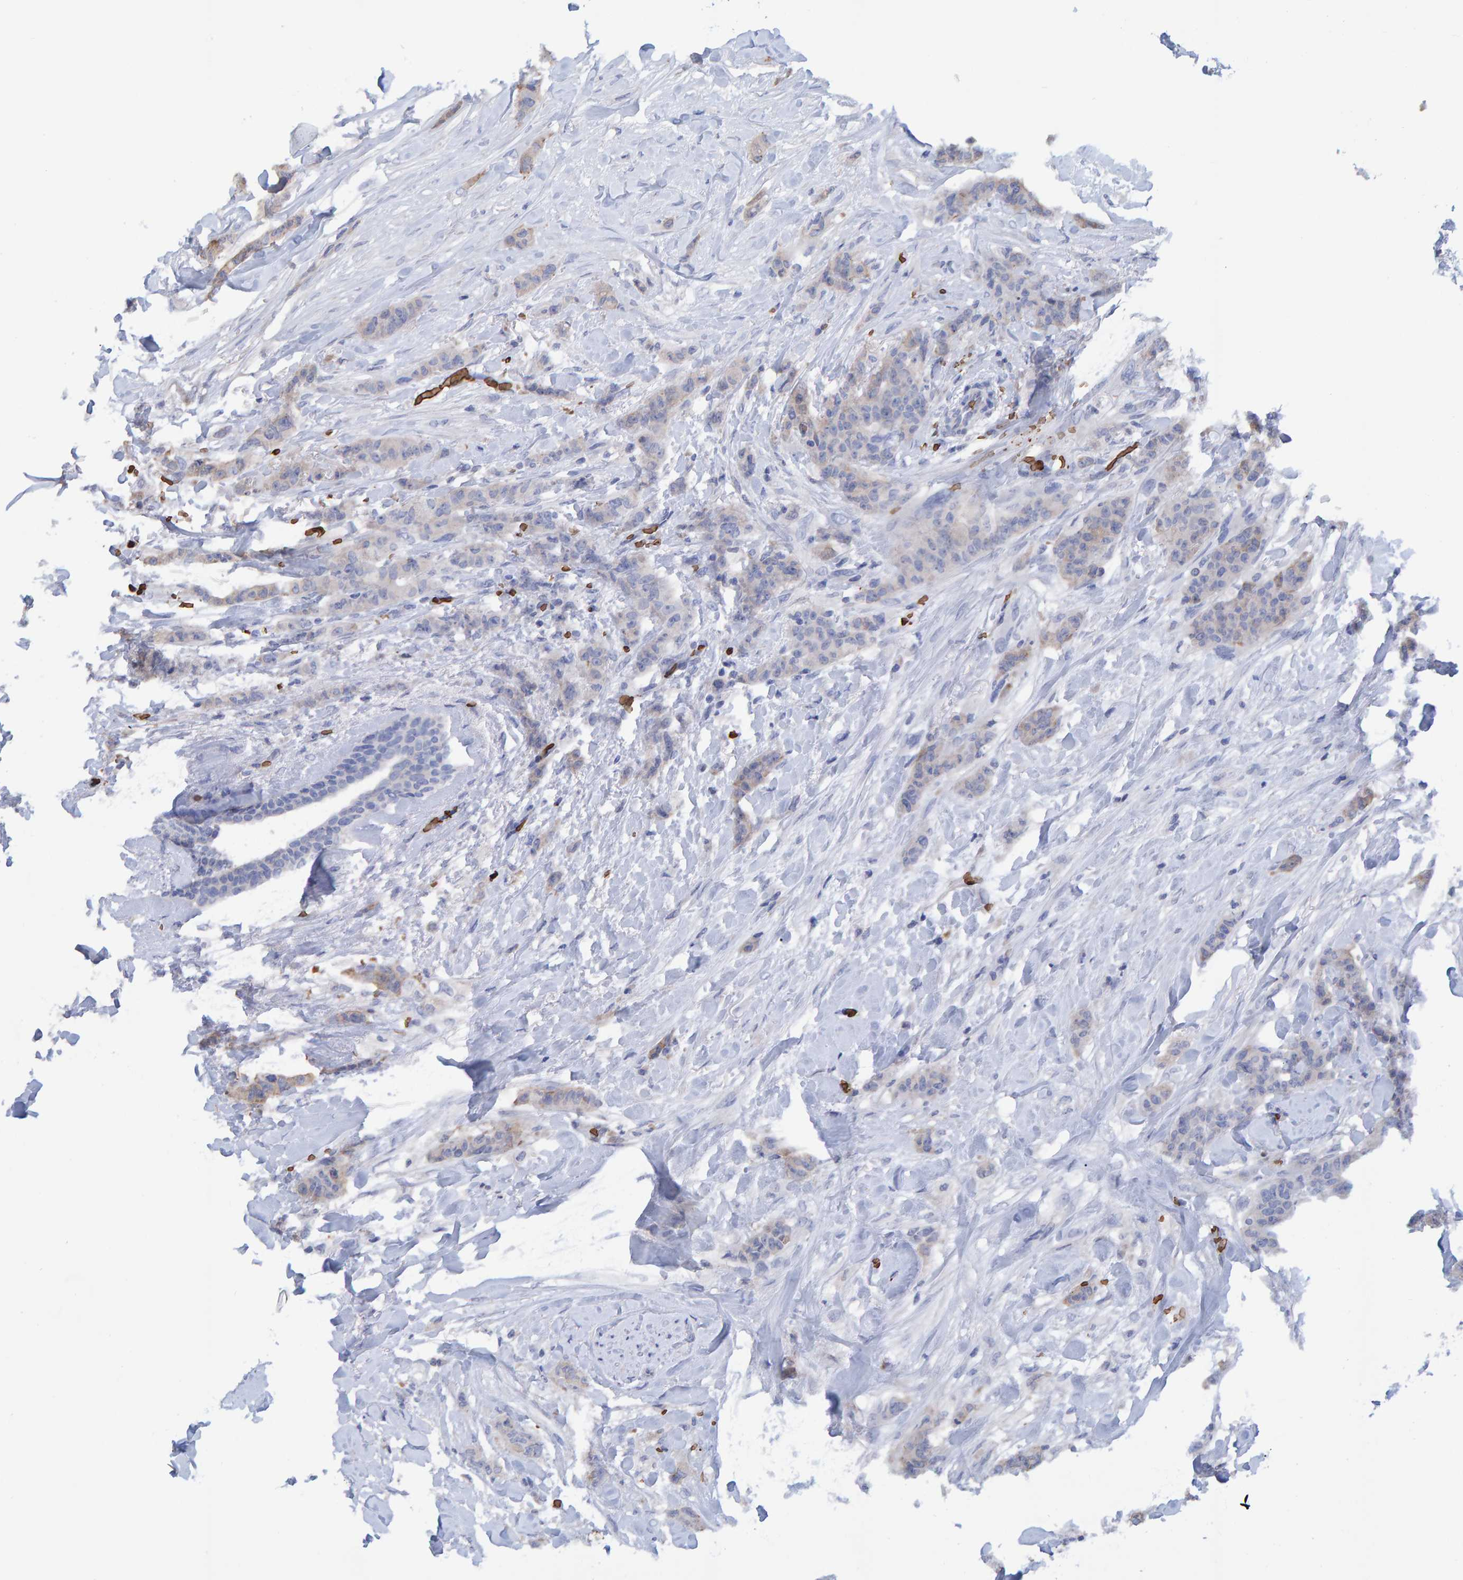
{"staining": {"intensity": "weak", "quantity": ">75%", "location": "cytoplasmic/membranous"}, "tissue": "breast cancer", "cell_type": "Tumor cells", "image_type": "cancer", "snomed": [{"axis": "morphology", "description": "Normal tissue, NOS"}, {"axis": "morphology", "description": "Duct carcinoma"}, {"axis": "topography", "description": "Breast"}], "caption": "Protein analysis of intraductal carcinoma (breast) tissue shows weak cytoplasmic/membranous positivity in about >75% of tumor cells.", "gene": "VPS9D1", "patient": {"sex": "female", "age": 40}}